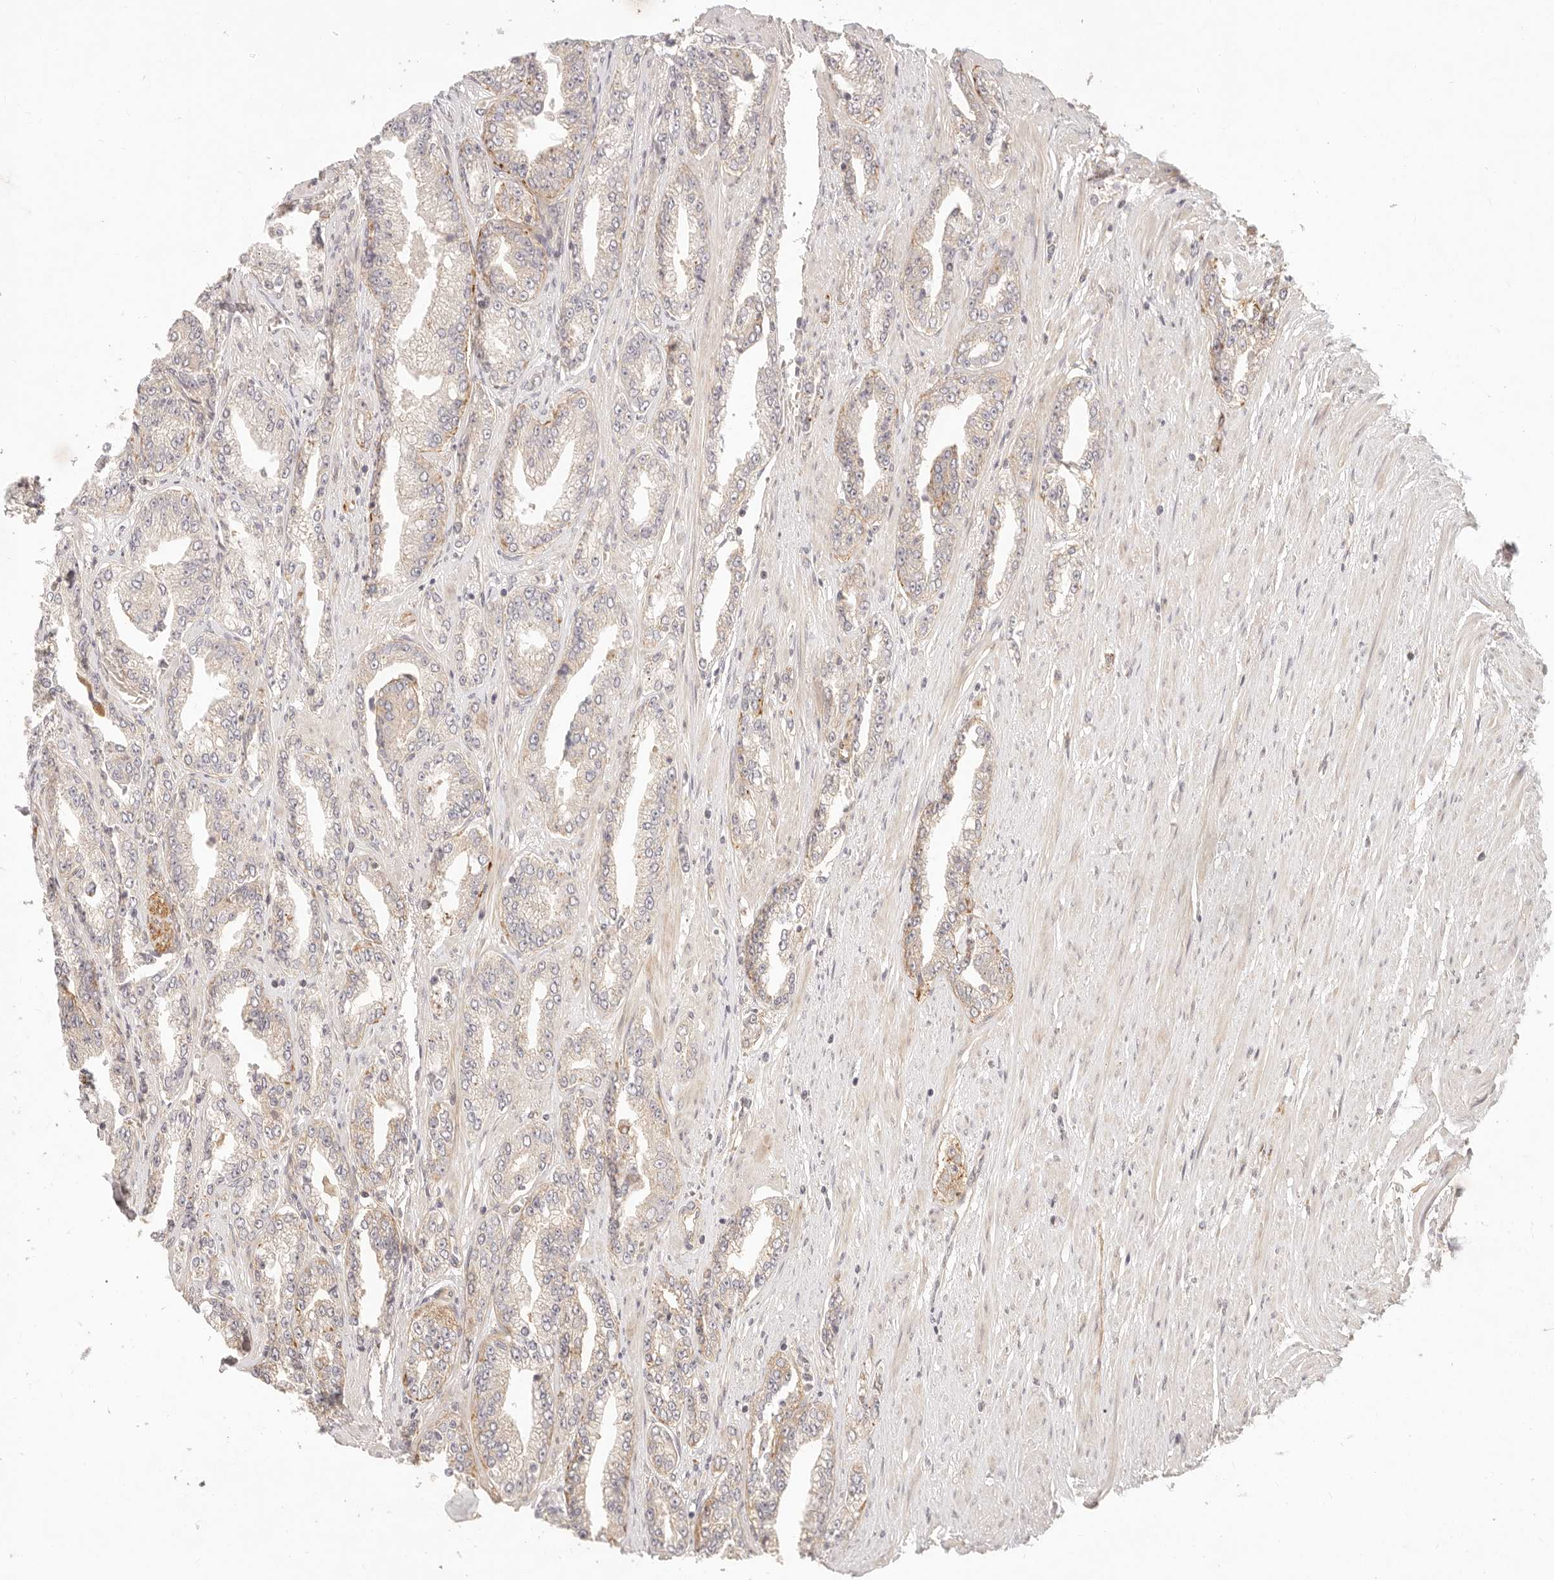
{"staining": {"intensity": "weak", "quantity": "<25%", "location": "cytoplasmic/membranous"}, "tissue": "prostate cancer", "cell_type": "Tumor cells", "image_type": "cancer", "snomed": [{"axis": "morphology", "description": "Adenocarcinoma, High grade"}, {"axis": "topography", "description": "Prostate"}], "caption": "Tumor cells are negative for brown protein staining in adenocarcinoma (high-grade) (prostate).", "gene": "PPP1R3B", "patient": {"sex": "male", "age": 71}}